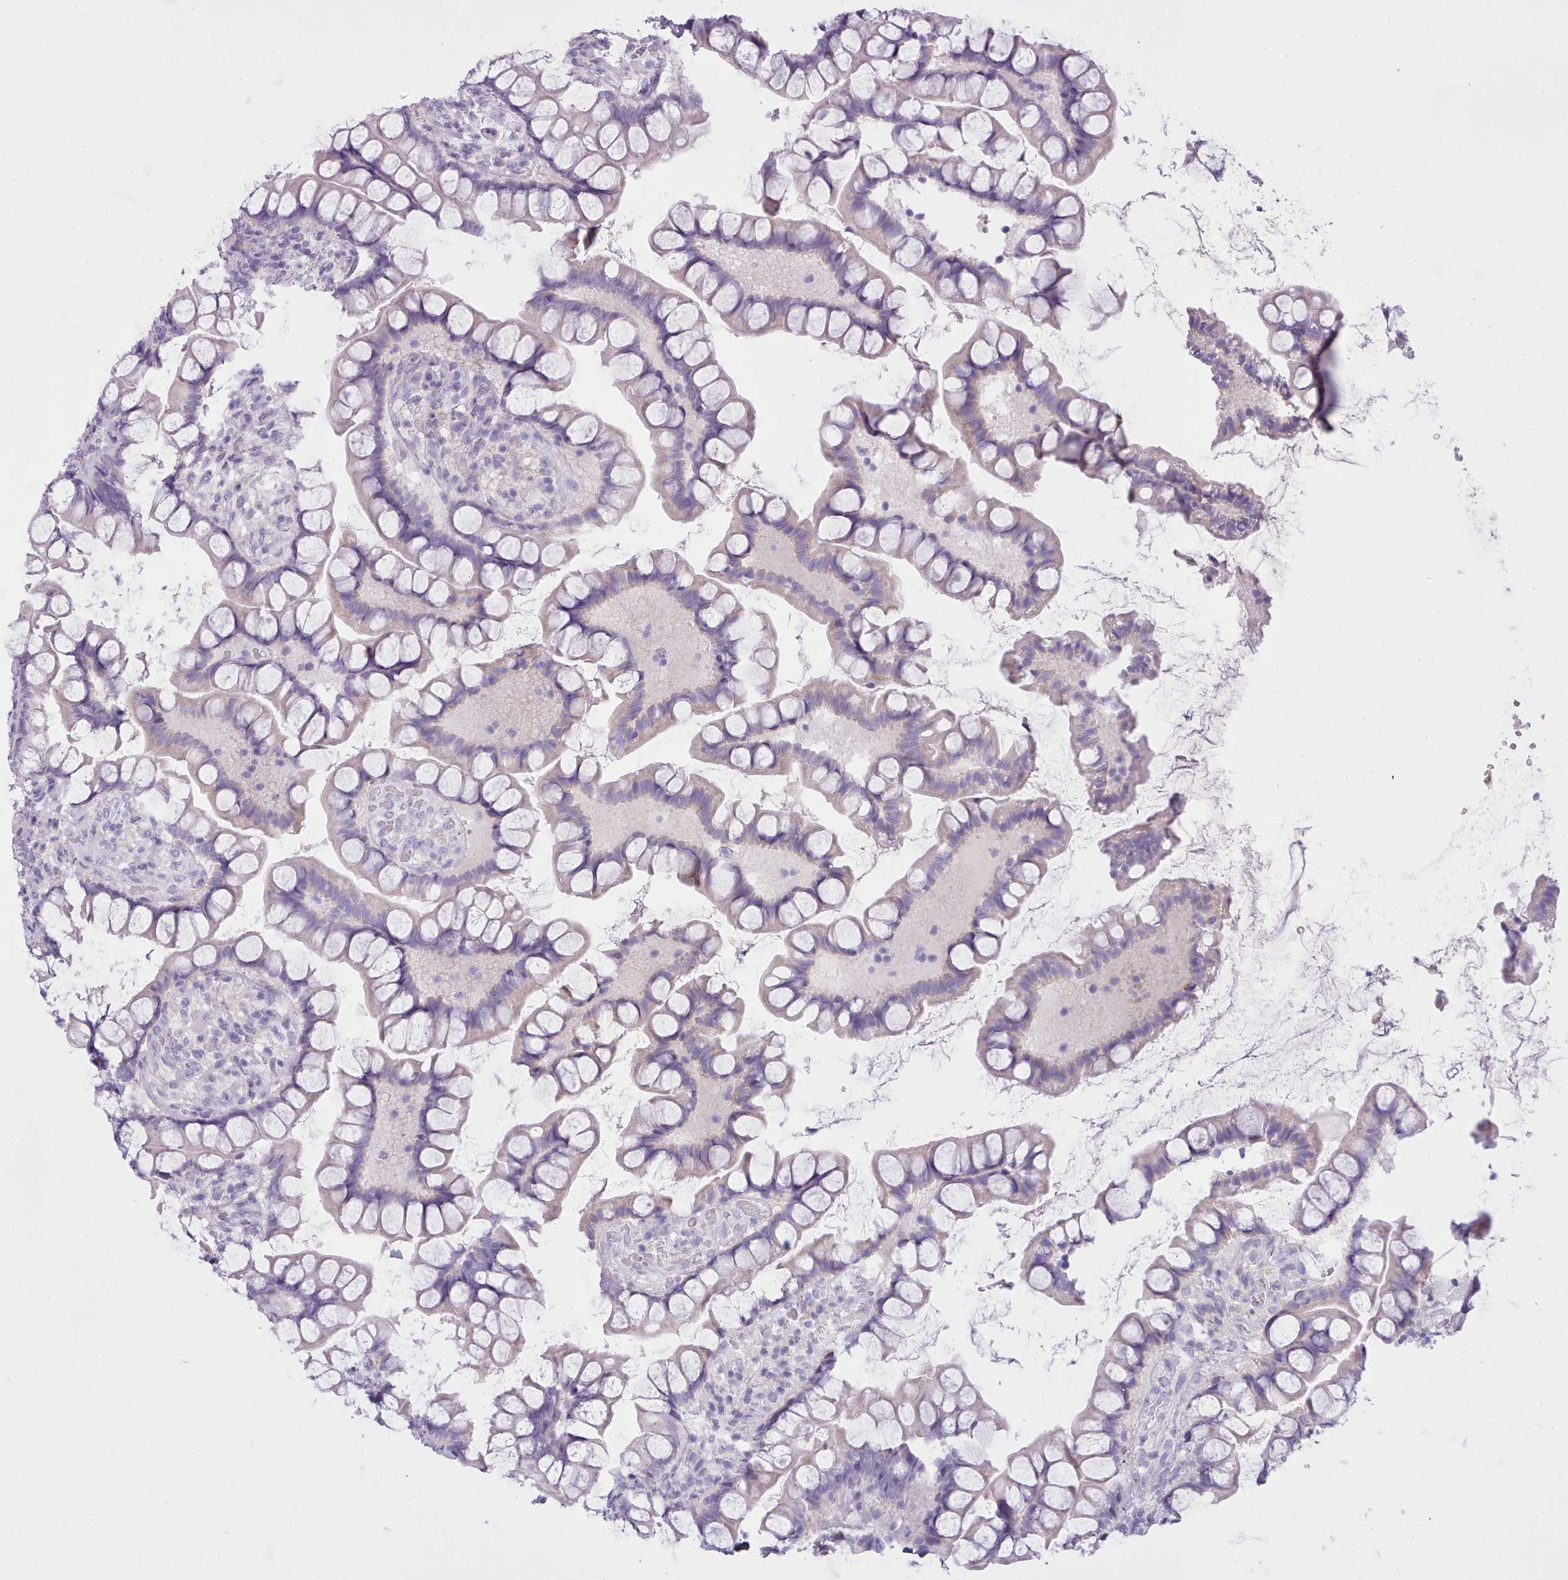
{"staining": {"intensity": "negative", "quantity": "none", "location": "none"}, "tissue": "small intestine", "cell_type": "Glandular cells", "image_type": "normal", "snomed": [{"axis": "morphology", "description": "Normal tissue, NOS"}, {"axis": "topography", "description": "Small intestine"}], "caption": "The micrograph displays no staining of glandular cells in normal small intestine.", "gene": "CYP2A13", "patient": {"sex": "male", "age": 70}}